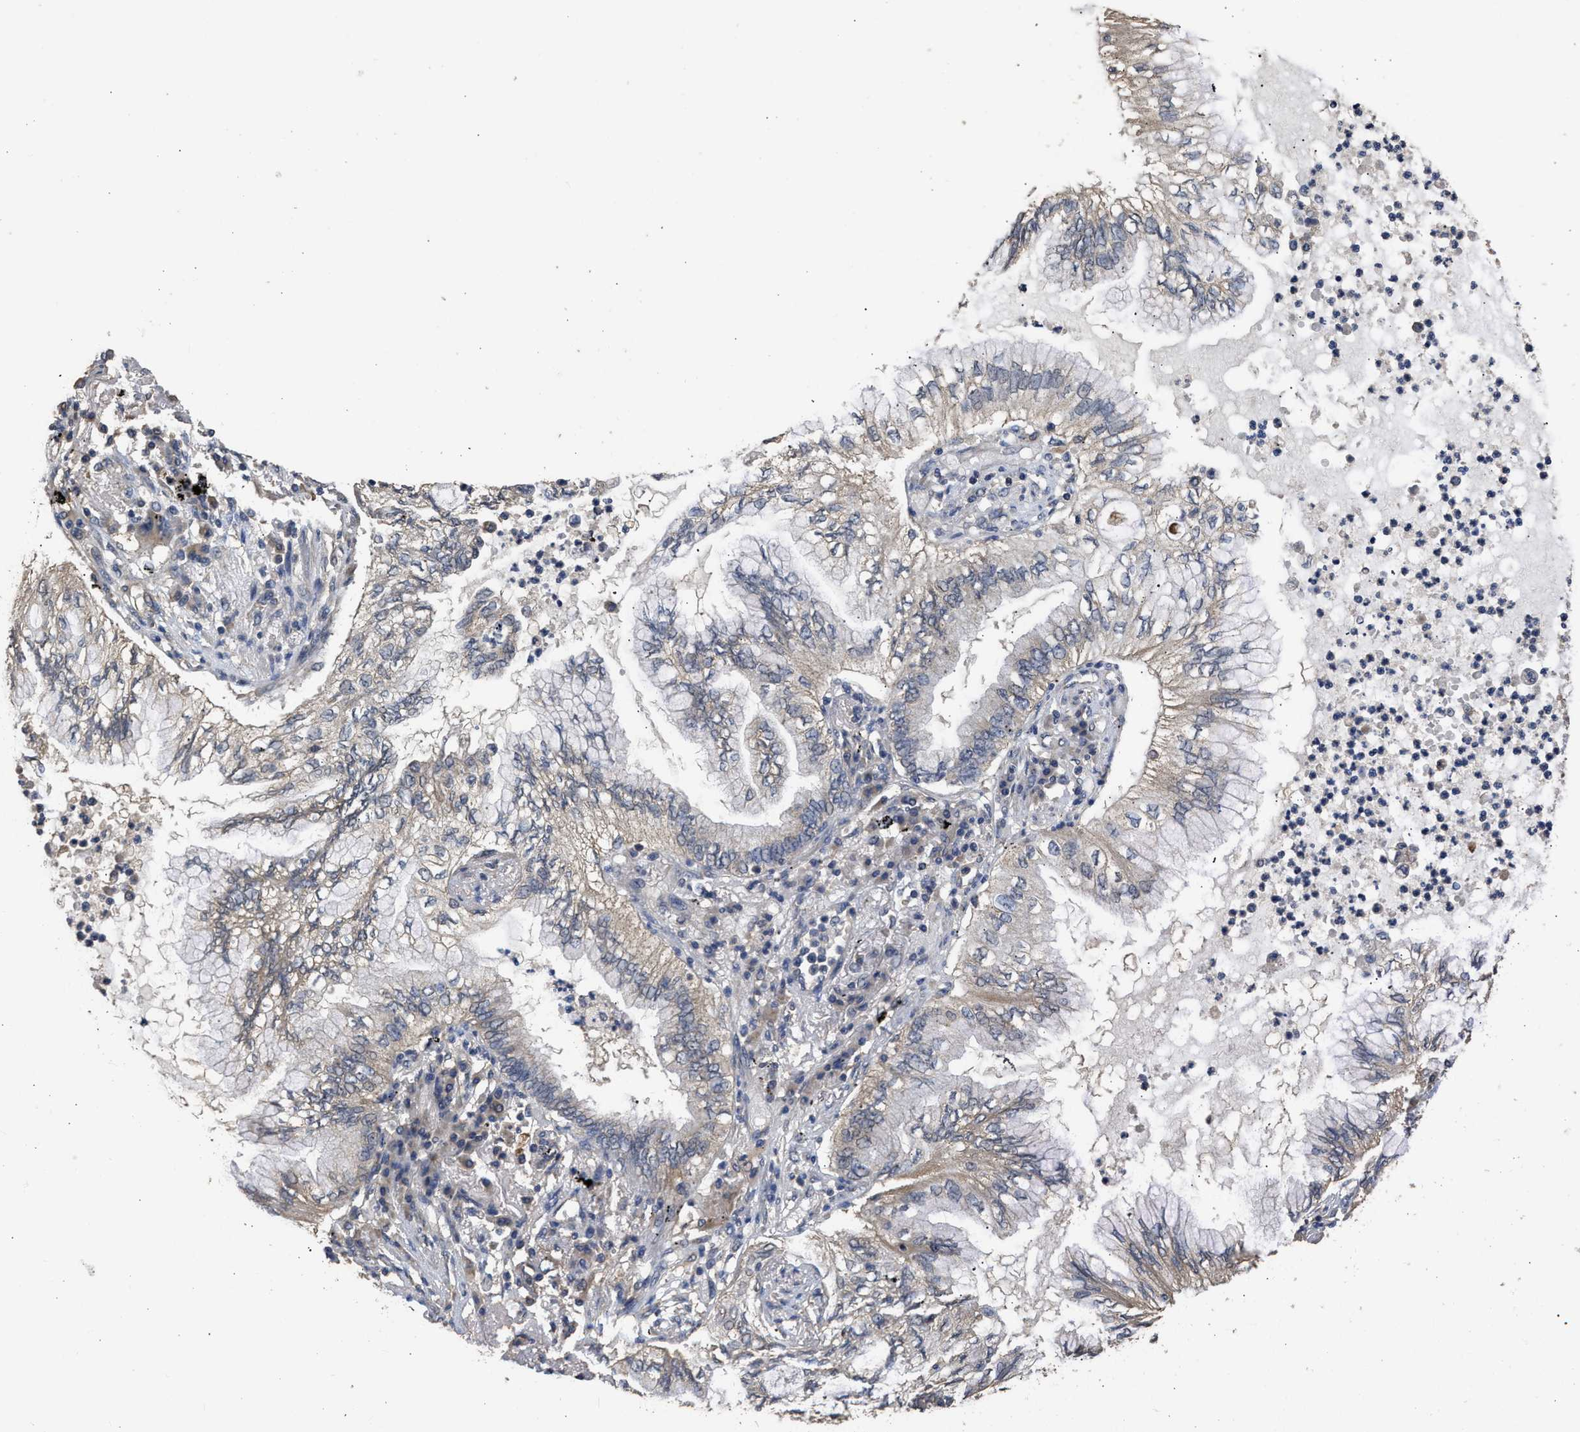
{"staining": {"intensity": "weak", "quantity": "25%-75%", "location": "cytoplasmic/membranous"}, "tissue": "lung cancer", "cell_type": "Tumor cells", "image_type": "cancer", "snomed": [{"axis": "morphology", "description": "Normal tissue, NOS"}, {"axis": "morphology", "description": "Adenocarcinoma, NOS"}, {"axis": "topography", "description": "Bronchus"}, {"axis": "topography", "description": "Lung"}], "caption": "Immunohistochemistry (IHC) micrograph of adenocarcinoma (lung) stained for a protein (brown), which demonstrates low levels of weak cytoplasmic/membranous staining in about 25%-75% of tumor cells.", "gene": "SPINT2", "patient": {"sex": "female", "age": 70}}